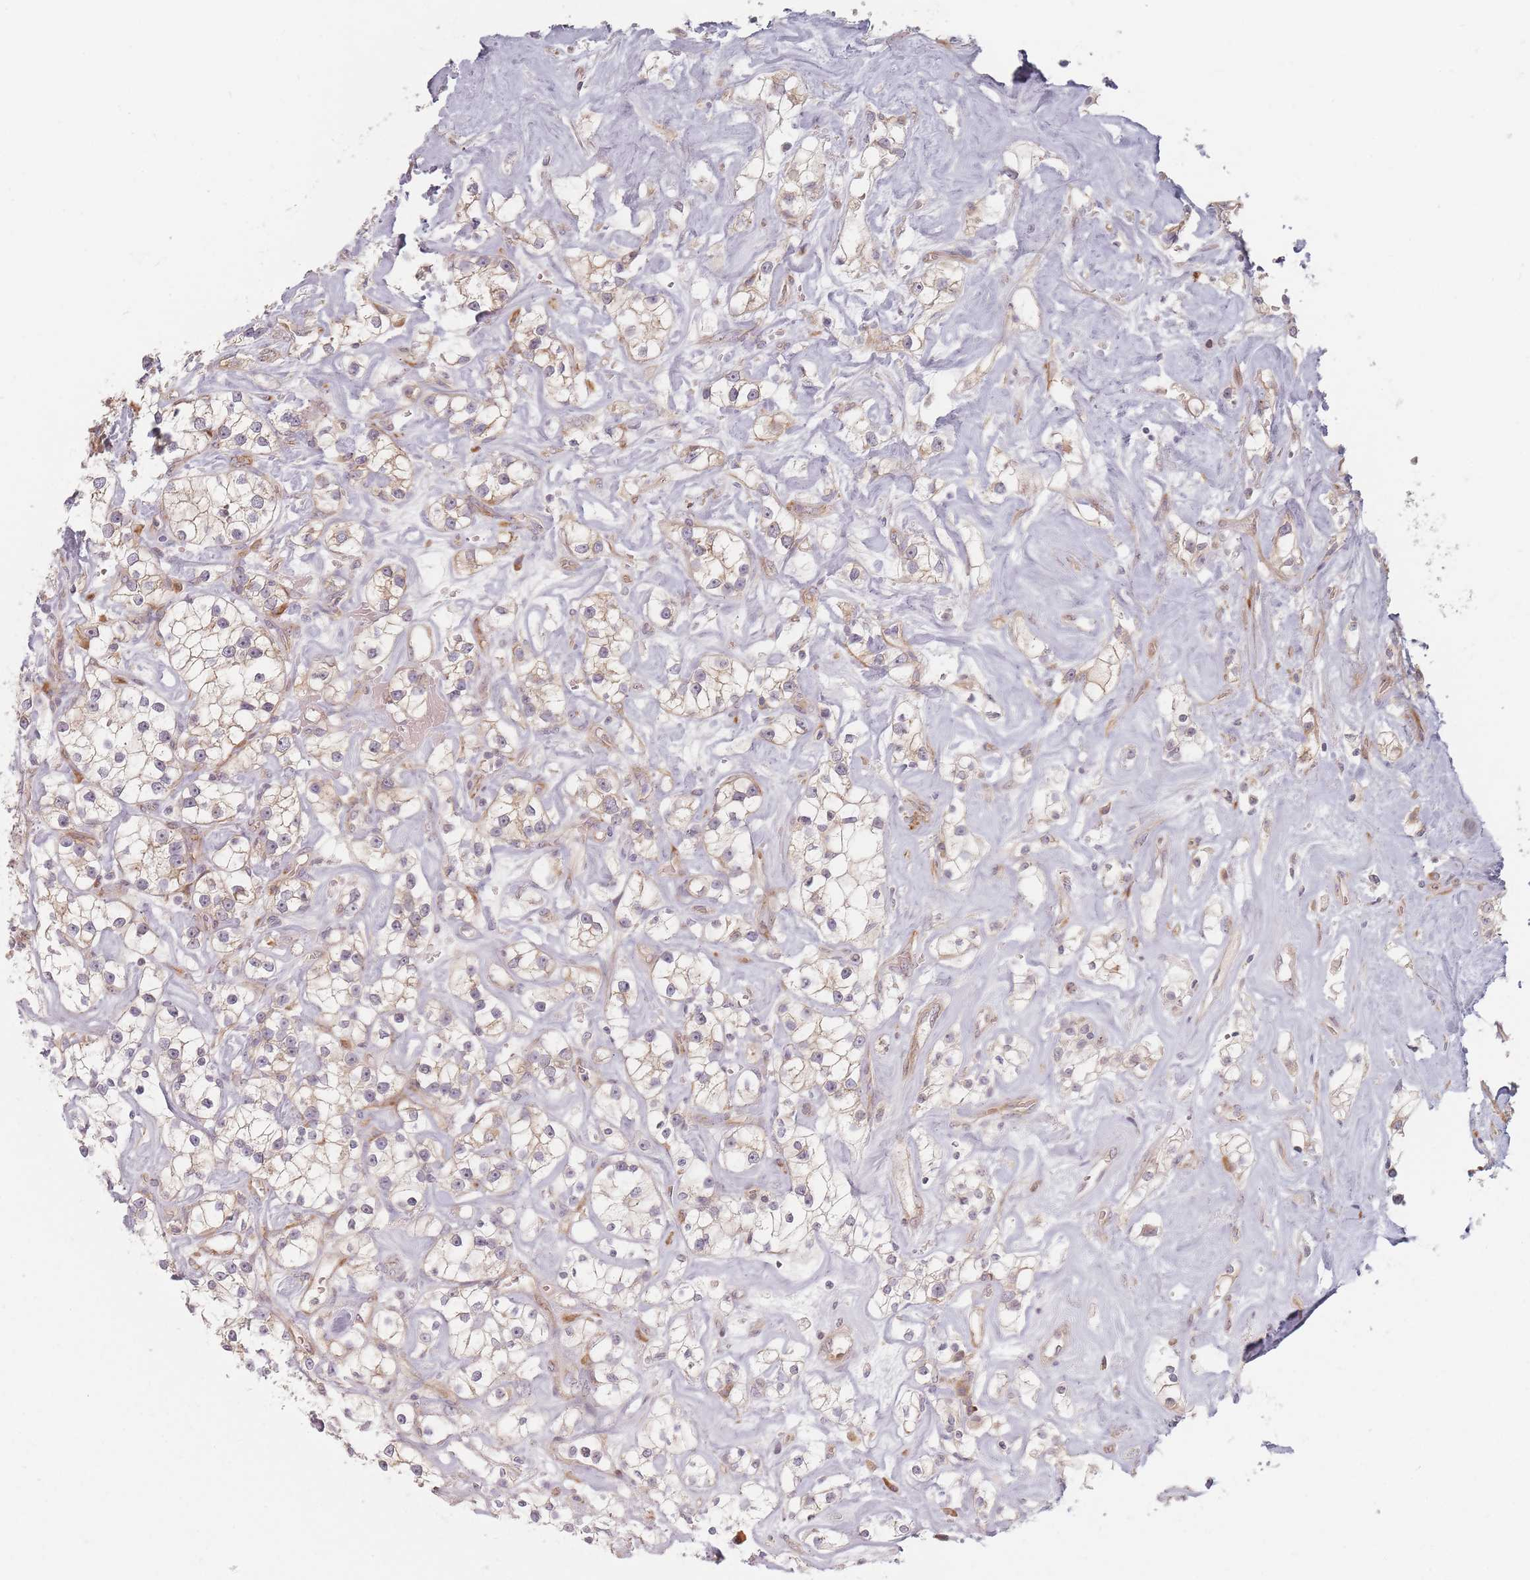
{"staining": {"intensity": "negative", "quantity": "none", "location": "none"}, "tissue": "renal cancer", "cell_type": "Tumor cells", "image_type": "cancer", "snomed": [{"axis": "morphology", "description": "Adenocarcinoma, NOS"}, {"axis": "topography", "description": "Kidney"}], "caption": "Immunohistochemistry (IHC) histopathology image of neoplastic tissue: renal adenocarcinoma stained with DAB displays no significant protein positivity in tumor cells.", "gene": "ZKSCAN7", "patient": {"sex": "male", "age": 77}}